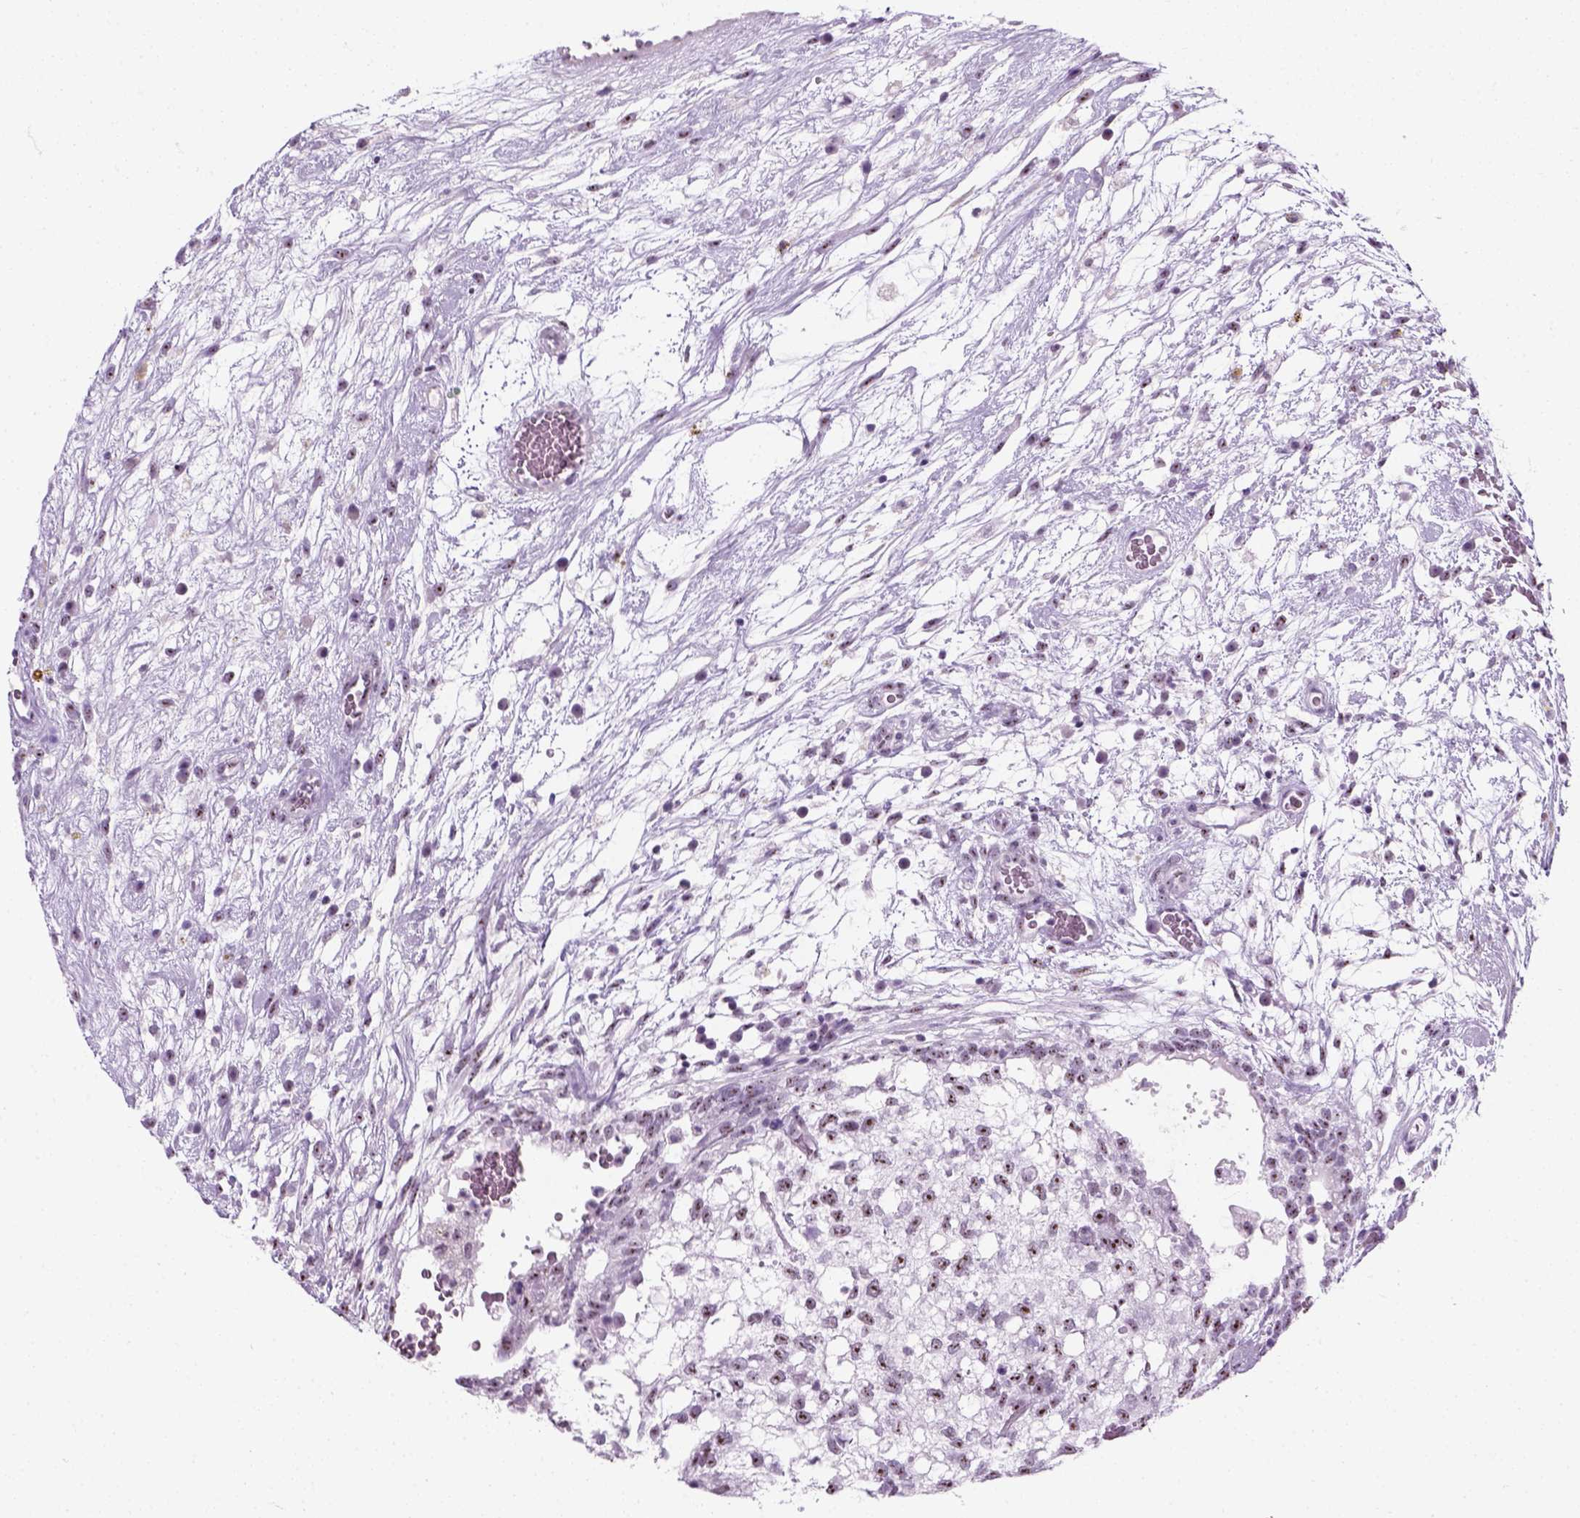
{"staining": {"intensity": "moderate", "quantity": ">75%", "location": "nuclear"}, "tissue": "testis cancer", "cell_type": "Tumor cells", "image_type": "cancer", "snomed": [{"axis": "morphology", "description": "Normal tissue, NOS"}, {"axis": "morphology", "description": "Carcinoma, Embryonal, NOS"}, {"axis": "topography", "description": "Testis"}], "caption": "Approximately >75% of tumor cells in testis cancer (embryonal carcinoma) exhibit moderate nuclear protein positivity as visualized by brown immunohistochemical staining.", "gene": "ZNF865", "patient": {"sex": "male", "age": 32}}